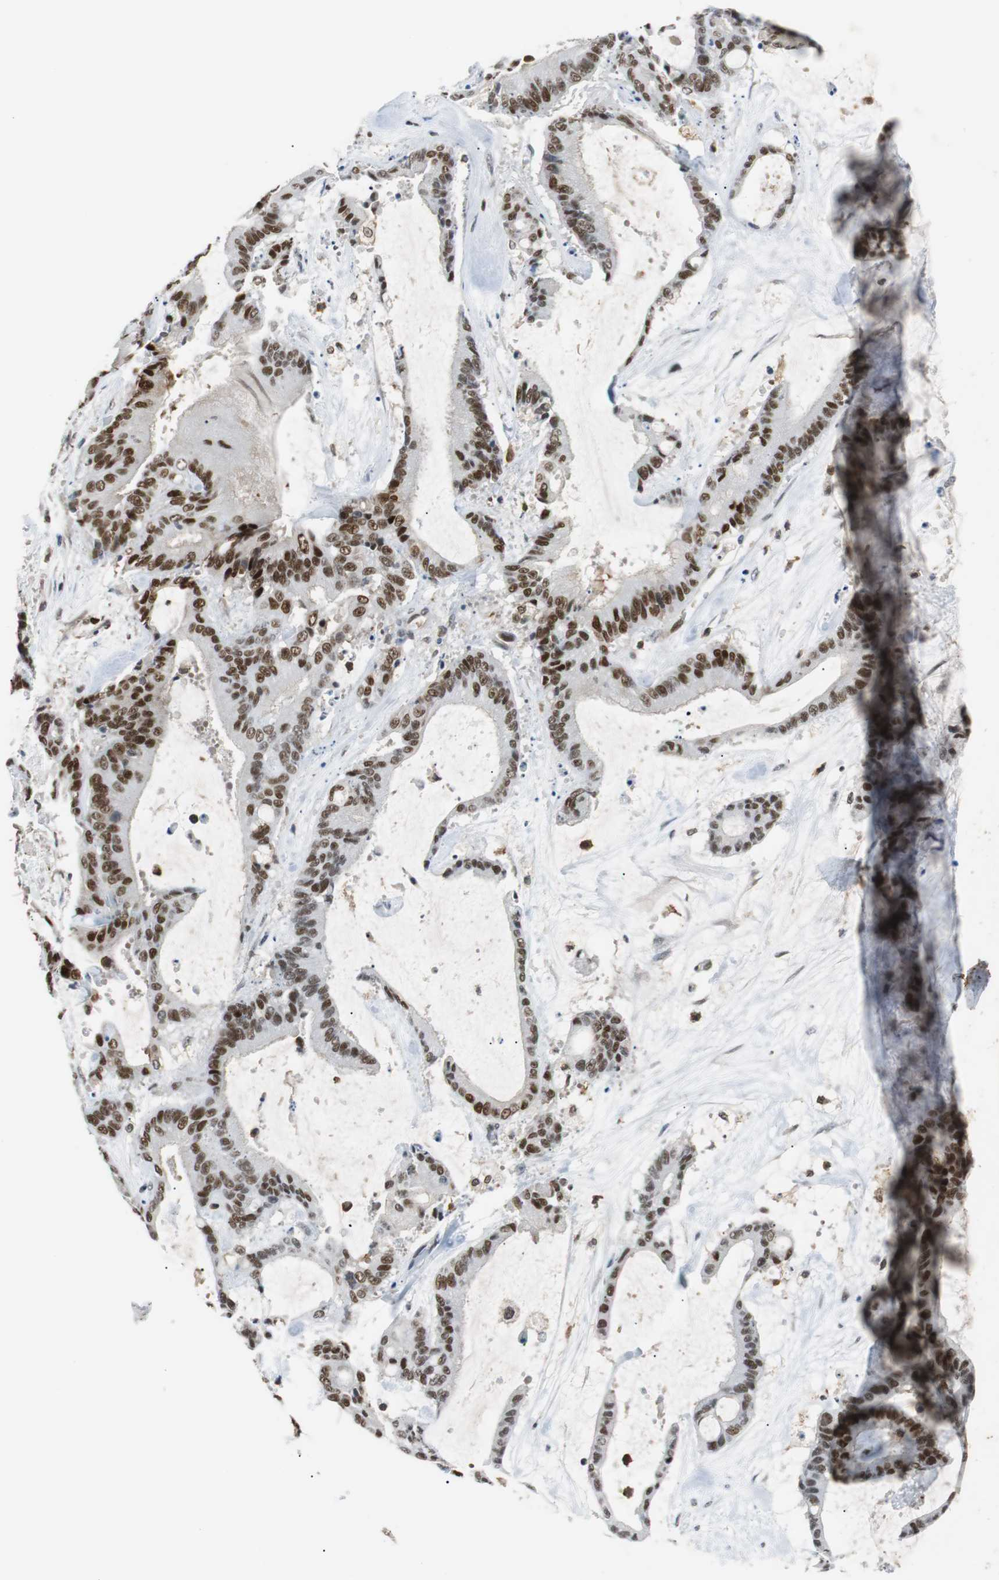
{"staining": {"intensity": "strong", "quantity": ">75%", "location": "nuclear"}, "tissue": "liver cancer", "cell_type": "Tumor cells", "image_type": "cancer", "snomed": [{"axis": "morphology", "description": "Cholangiocarcinoma"}, {"axis": "topography", "description": "Liver"}], "caption": "IHC of liver cholangiocarcinoma demonstrates high levels of strong nuclear positivity in approximately >75% of tumor cells.", "gene": "SIRT1", "patient": {"sex": "female", "age": 73}}